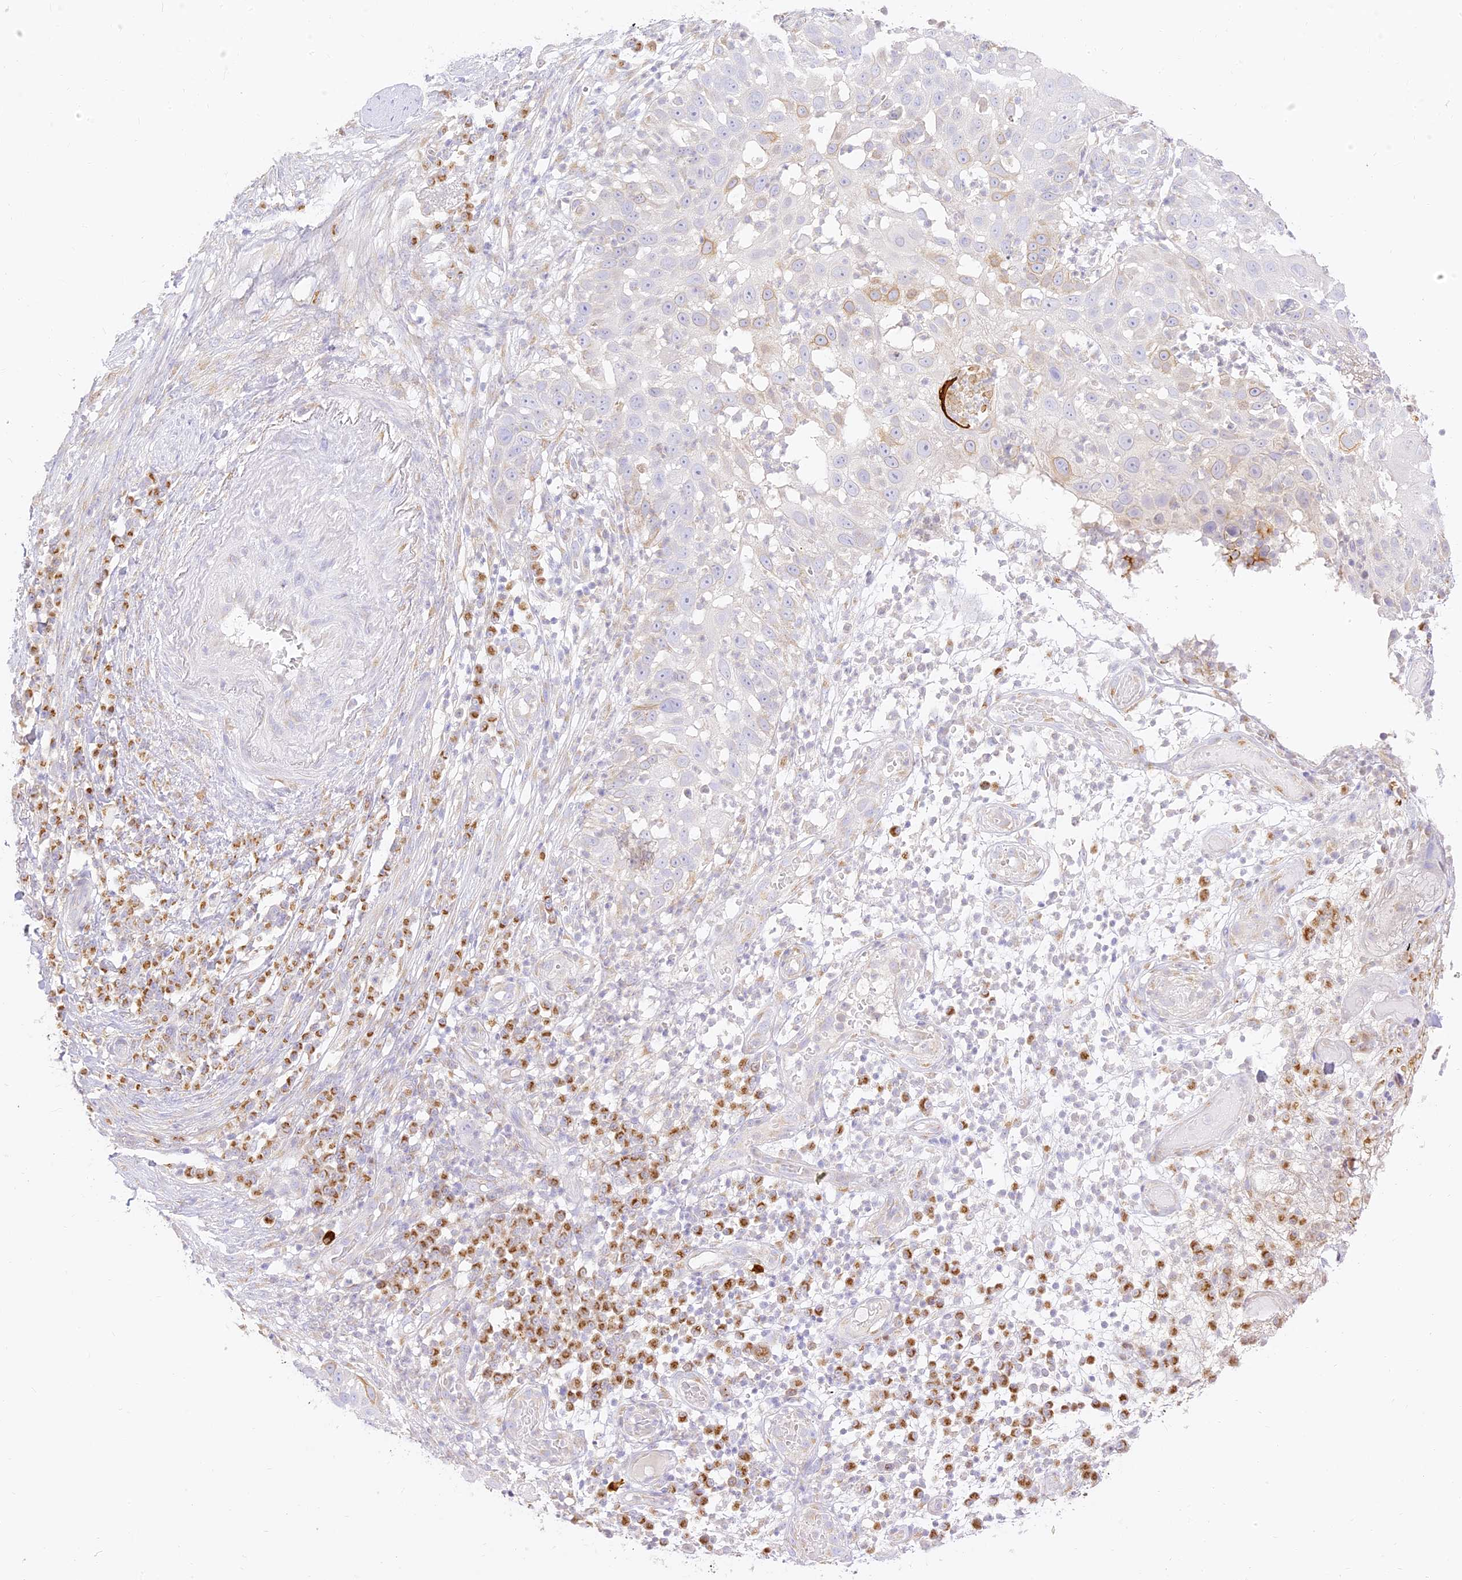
{"staining": {"intensity": "negative", "quantity": "none", "location": "none"}, "tissue": "skin cancer", "cell_type": "Tumor cells", "image_type": "cancer", "snomed": [{"axis": "morphology", "description": "Squamous cell carcinoma, NOS"}, {"axis": "topography", "description": "Skin"}], "caption": "A high-resolution micrograph shows immunohistochemistry (IHC) staining of skin cancer, which demonstrates no significant expression in tumor cells.", "gene": "SEC13", "patient": {"sex": "female", "age": 44}}